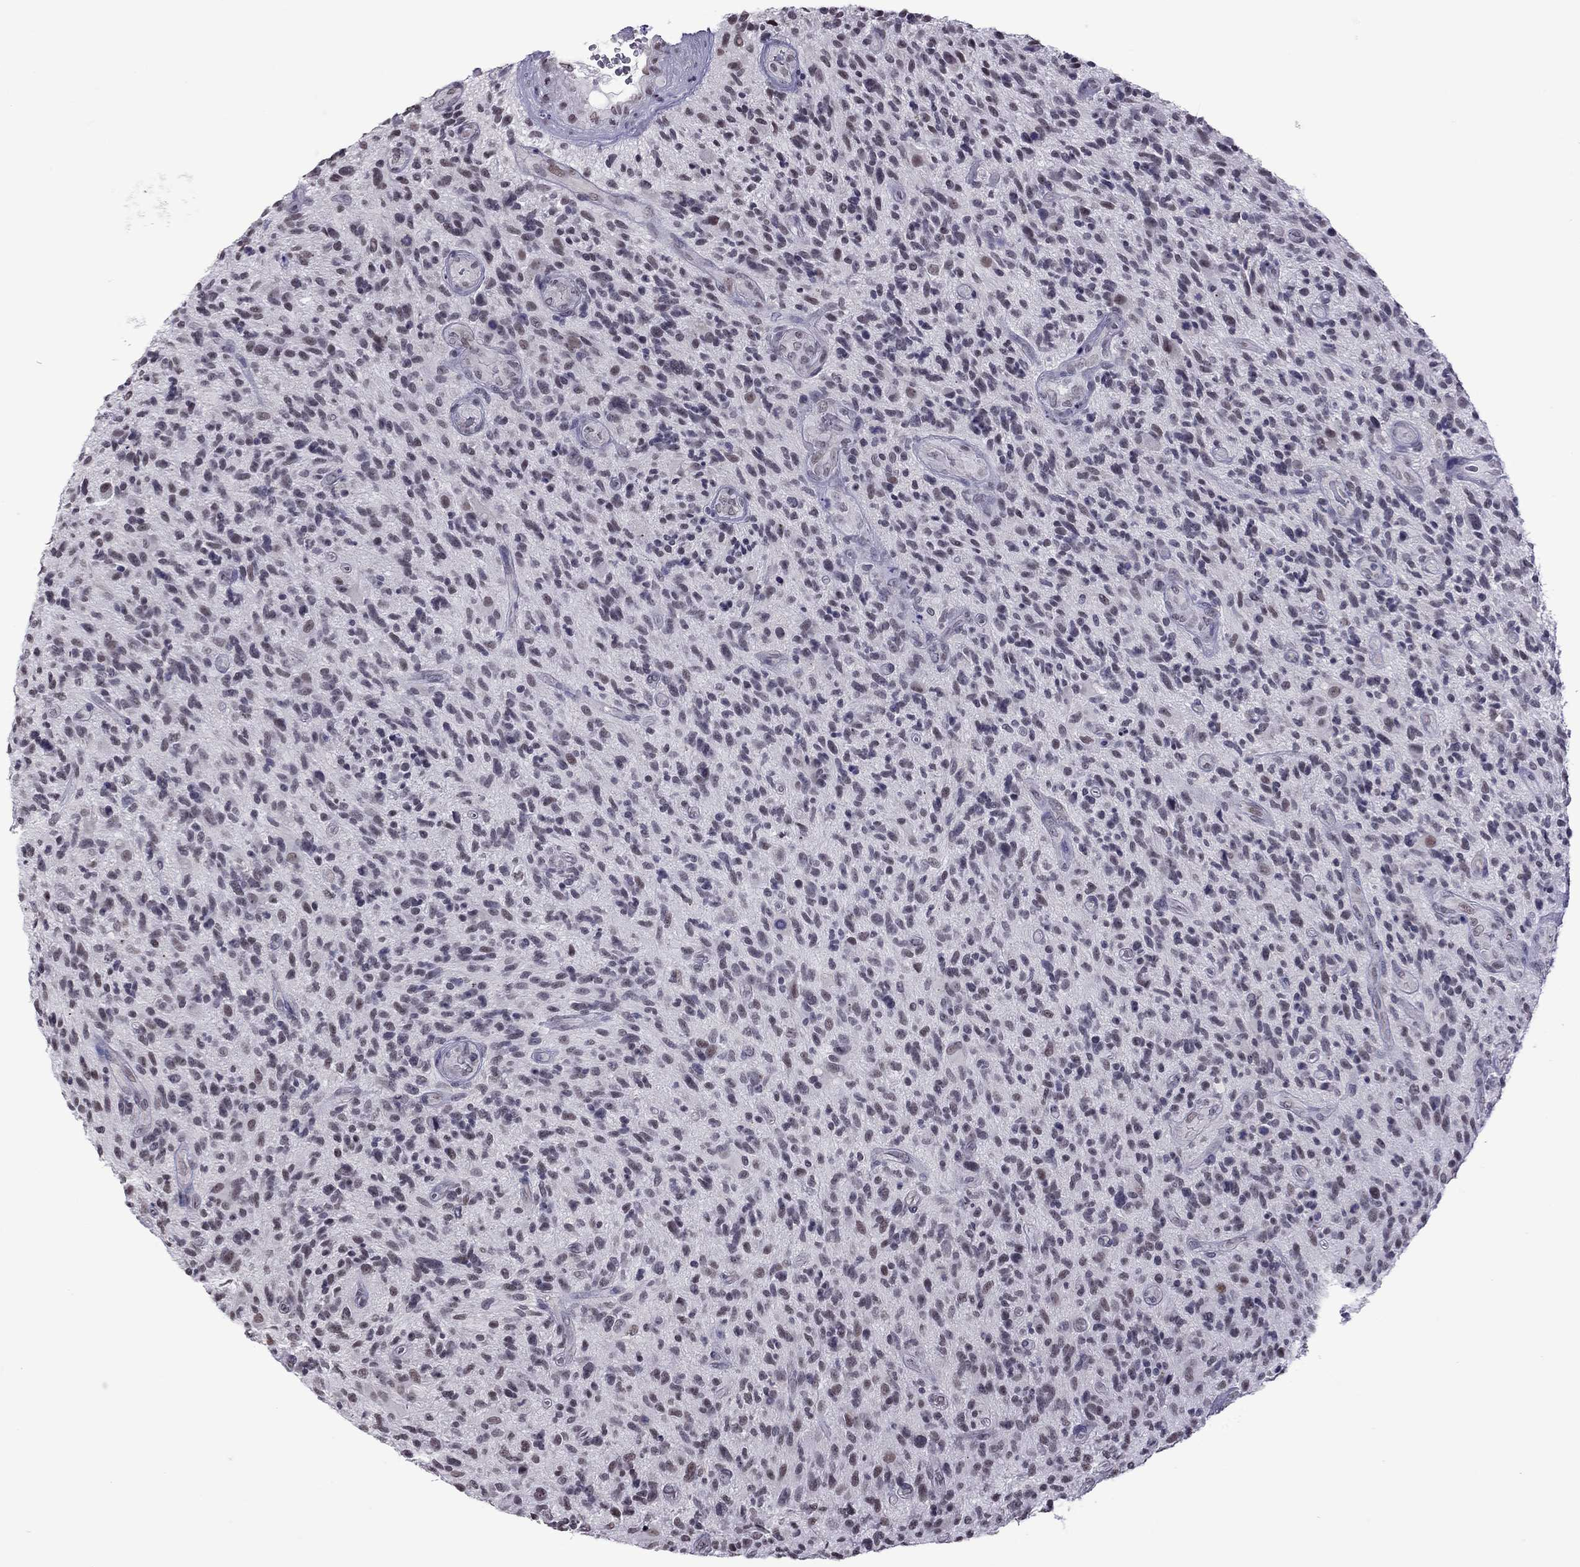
{"staining": {"intensity": "weak", "quantity": "<25%", "location": "nuclear"}, "tissue": "glioma", "cell_type": "Tumor cells", "image_type": "cancer", "snomed": [{"axis": "morphology", "description": "Glioma, malignant, High grade"}, {"axis": "topography", "description": "Brain"}], "caption": "Immunohistochemistry (IHC) of glioma exhibits no expression in tumor cells.", "gene": "PPP1R3A", "patient": {"sex": "male", "age": 47}}